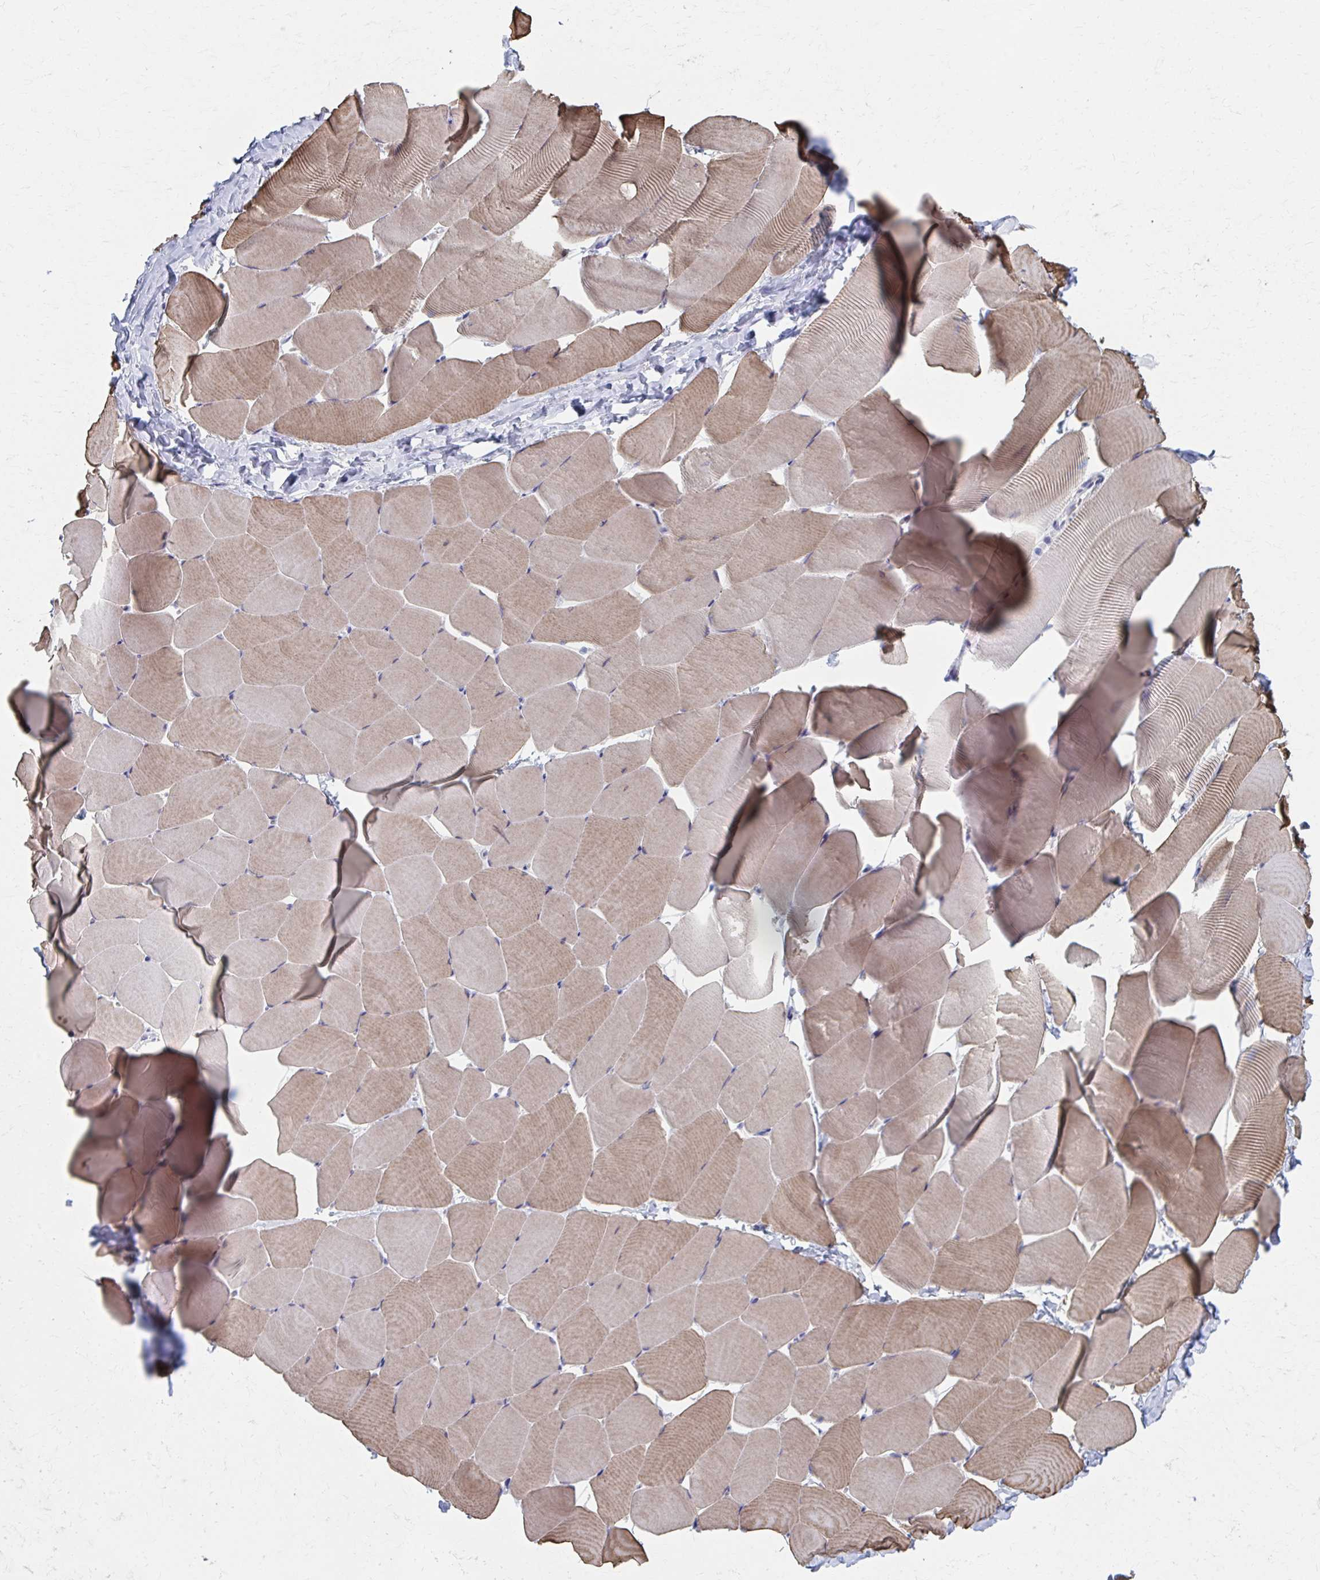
{"staining": {"intensity": "moderate", "quantity": ">75%", "location": "cytoplasmic/membranous"}, "tissue": "skeletal muscle", "cell_type": "Myocytes", "image_type": "normal", "snomed": [{"axis": "morphology", "description": "Normal tissue, NOS"}, {"axis": "topography", "description": "Skeletal muscle"}], "caption": "Unremarkable skeletal muscle shows moderate cytoplasmic/membranous staining in approximately >75% of myocytes, visualized by immunohistochemistry. The protein of interest is stained brown, and the nuclei are stained in blue (DAB (3,3'-diaminobenzidine) IHC with brightfield microscopy, high magnification).", "gene": "ABHD16B", "patient": {"sex": "male", "age": 25}}